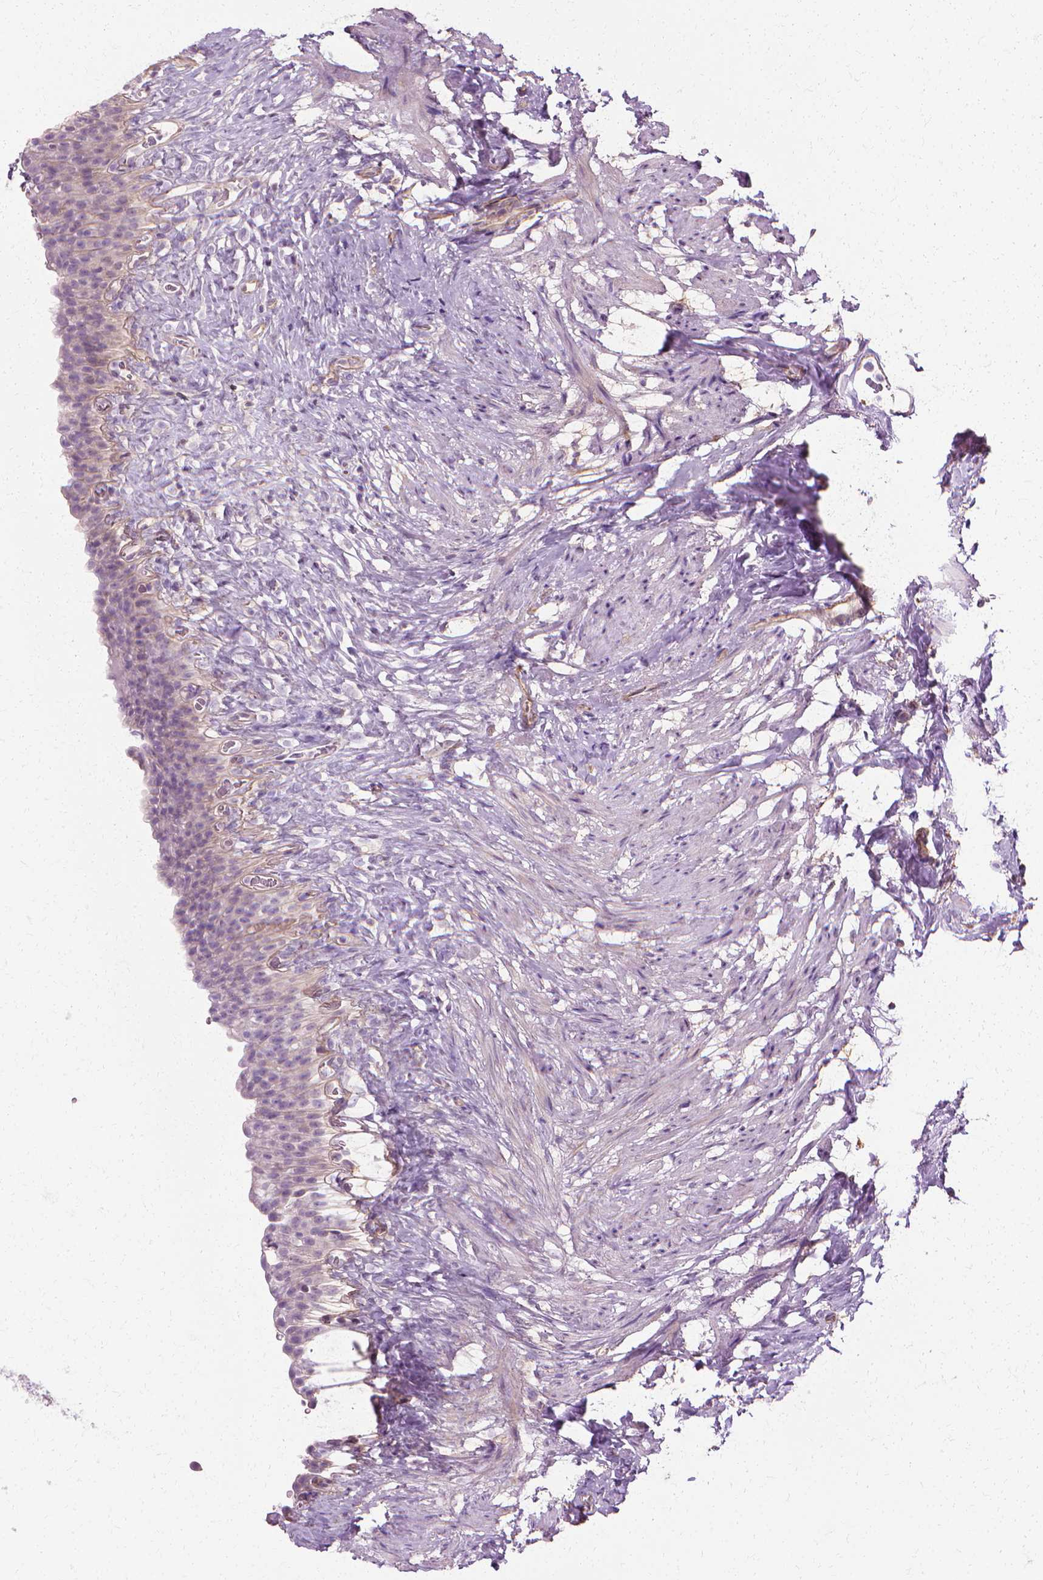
{"staining": {"intensity": "negative", "quantity": "none", "location": "none"}, "tissue": "urinary bladder", "cell_type": "Urothelial cells", "image_type": "normal", "snomed": [{"axis": "morphology", "description": "Normal tissue, NOS"}, {"axis": "topography", "description": "Urinary bladder"}, {"axis": "topography", "description": "Prostate"}], "caption": "This photomicrograph is of unremarkable urinary bladder stained with immunohistochemistry to label a protein in brown with the nuclei are counter-stained blue. There is no positivity in urothelial cells.", "gene": "CFAP157", "patient": {"sex": "male", "age": 76}}